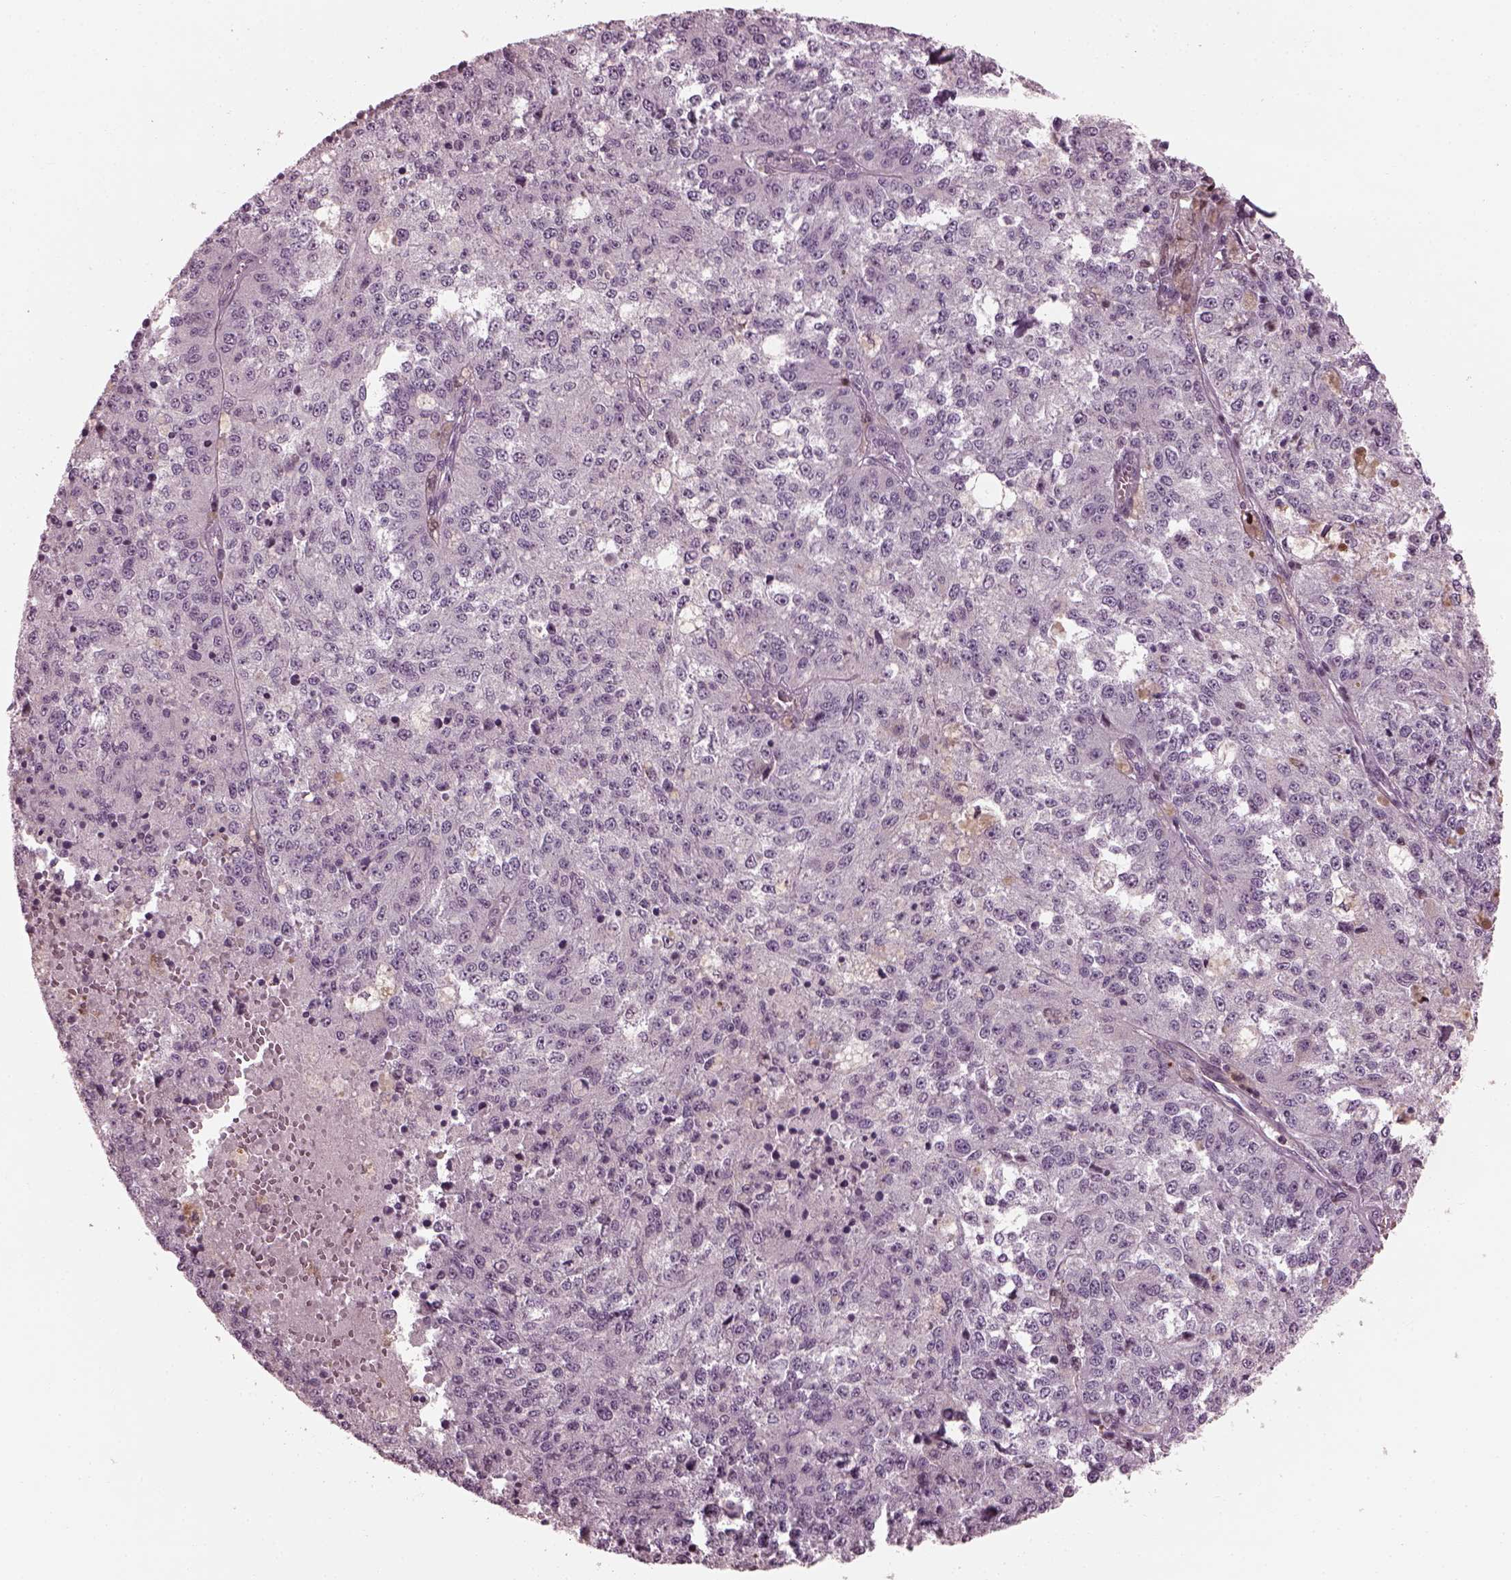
{"staining": {"intensity": "negative", "quantity": "none", "location": "none"}, "tissue": "melanoma", "cell_type": "Tumor cells", "image_type": "cancer", "snomed": [{"axis": "morphology", "description": "Malignant melanoma, Metastatic site"}, {"axis": "topography", "description": "Lymph node"}], "caption": "A high-resolution histopathology image shows immunohistochemistry (IHC) staining of melanoma, which reveals no significant positivity in tumor cells.", "gene": "BFSP1", "patient": {"sex": "female", "age": 64}}